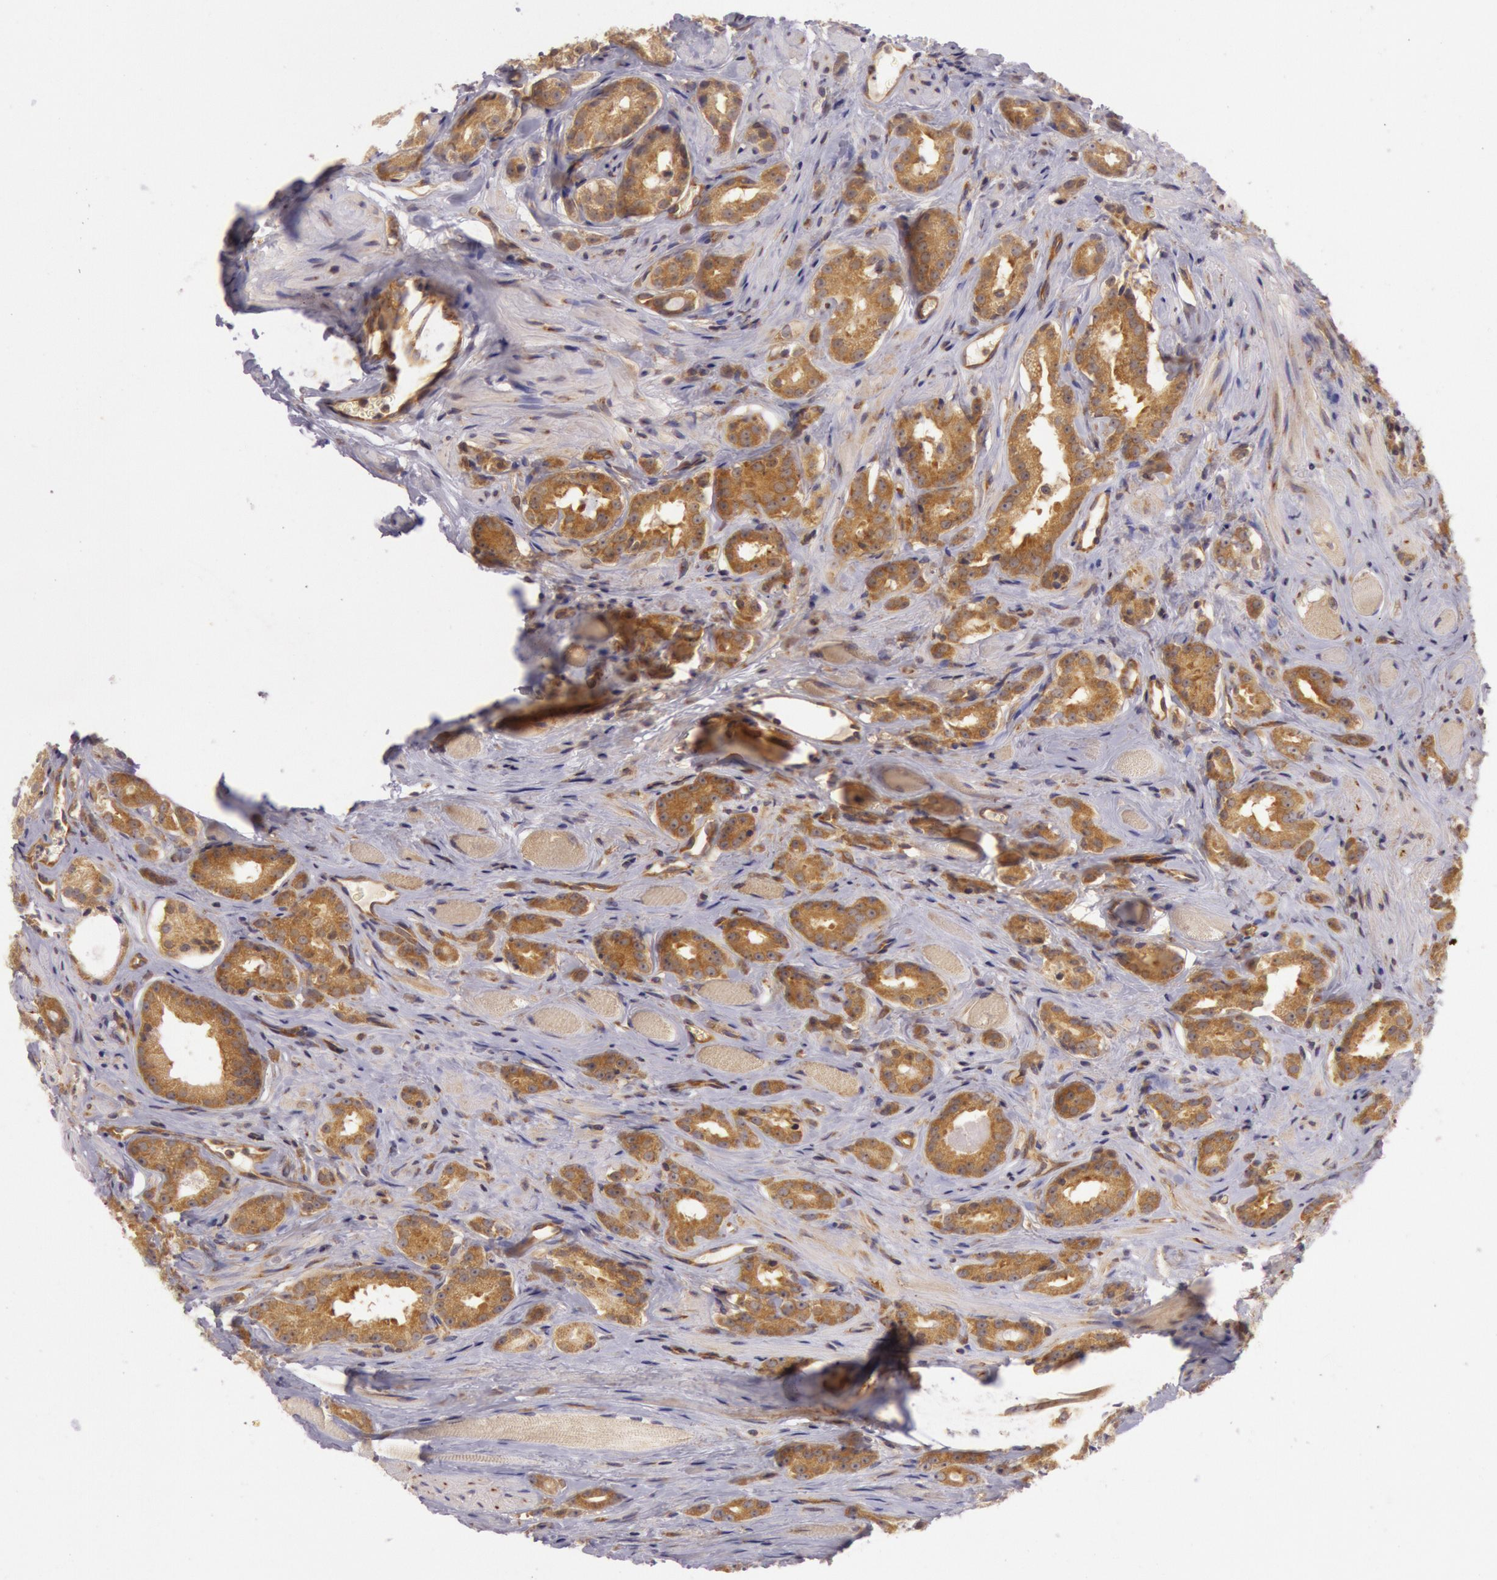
{"staining": {"intensity": "moderate", "quantity": ">75%", "location": "cytoplasmic/membranous"}, "tissue": "prostate cancer", "cell_type": "Tumor cells", "image_type": "cancer", "snomed": [{"axis": "morphology", "description": "Adenocarcinoma, Medium grade"}, {"axis": "topography", "description": "Prostate"}], "caption": "IHC of prostate medium-grade adenocarcinoma demonstrates medium levels of moderate cytoplasmic/membranous staining in about >75% of tumor cells. The protein is shown in brown color, while the nuclei are stained blue.", "gene": "CHUK", "patient": {"sex": "male", "age": 53}}